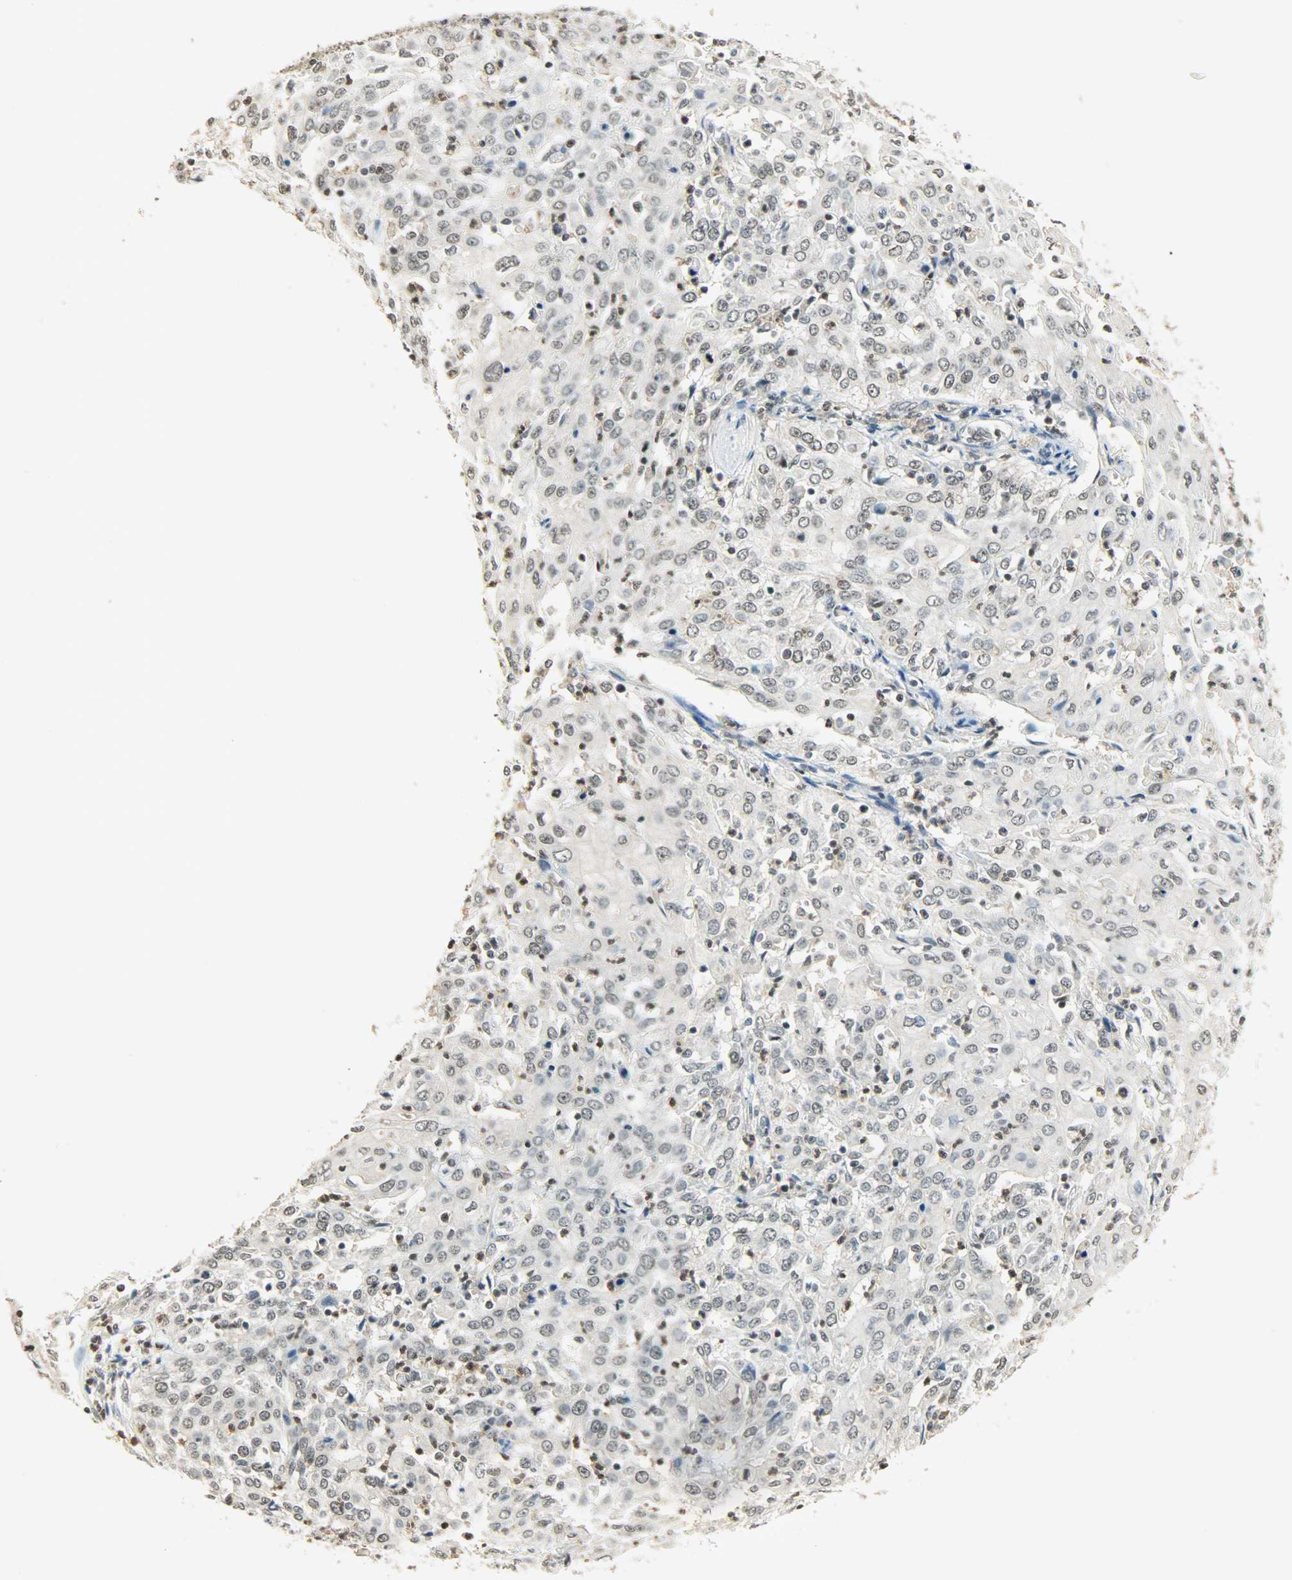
{"staining": {"intensity": "weak", "quantity": "<25%", "location": "nuclear"}, "tissue": "cervical cancer", "cell_type": "Tumor cells", "image_type": "cancer", "snomed": [{"axis": "morphology", "description": "Squamous cell carcinoma, NOS"}, {"axis": "topography", "description": "Cervix"}], "caption": "An immunohistochemistry histopathology image of cervical cancer (squamous cell carcinoma) is shown. There is no staining in tumor cells of cervical cancer (squamous cell carcinoma). (DAB (3,3'-diaminobenzidine) IHC with hematoxylin counter stain).", "gene": "SMARCA5", "patient": {"sex": "female", "age": 39}}